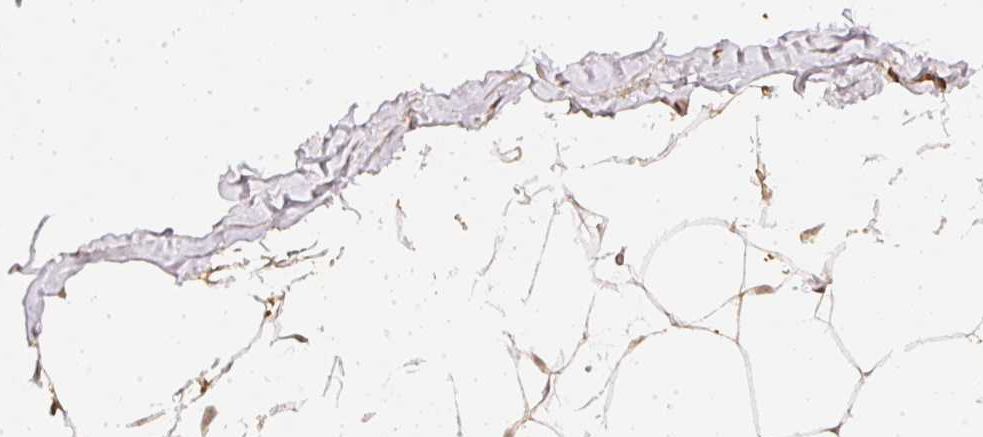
{"staining": {"intensity": "moderate", "quantity": ">75%", "location": "cytoplasmic/membranous"}, "tissue": "breast", "cell_type": "Adipocytes", "image_type": "normal", "snomed": [{"axis": "morphology", "description": "Normal tissue, NOS"}, {"axis": "topography", "description": "Breast"}], "caption": "A brown stain highlights moderate cytoplasmic/membranous staining of a protein in adipocytes of normal human breast.", "gene": "PFN1", "patient": {"sex": "female", "age": 27}}